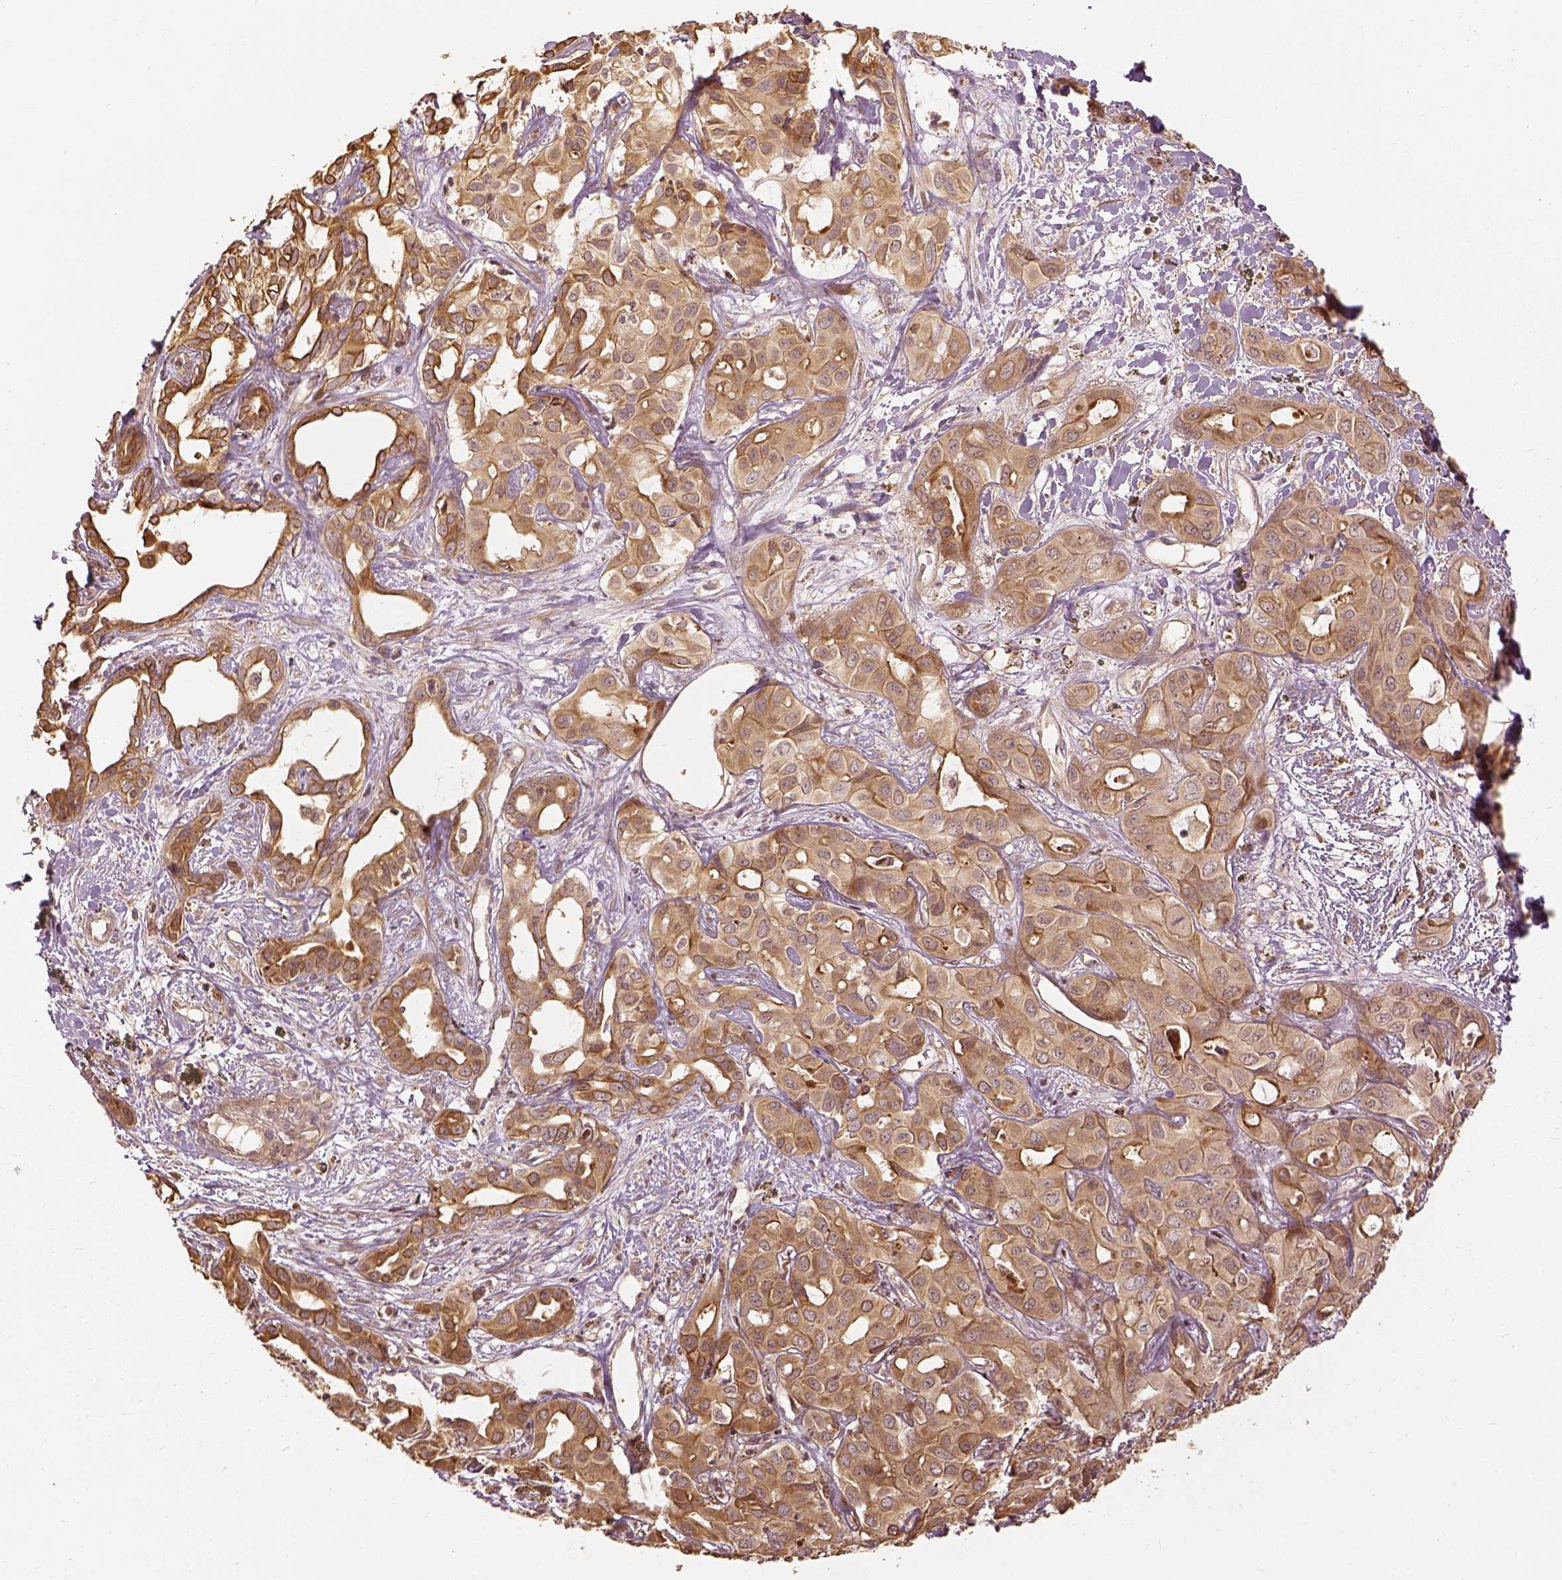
{"staining": {"intensity": "moderate", "quantity": ">75%", "location": "cytoplasmic/membranous"}, "tissue": "liver cancer", "cell_type": "Tumor cells", "image_type": "cancer", "snomed": [{"axis": "morphology", "description": "Cholangiocarcinoma"}, {"axis": "topography", "description": "Liver"}], "caption": "Liver cancer (cholangiocarcinoma) tissue demonstrates moderate cytoplasmic/membranous staining in approximately >75% of tumor cells (Stains: DAB (3,3'-diaminobenzidine) in brown, nuclei in blue, Microscopy: brightfield microscopy at high magnification).", "gene": "VEGFA", "patient": {"sex": "female", "age": 60}}